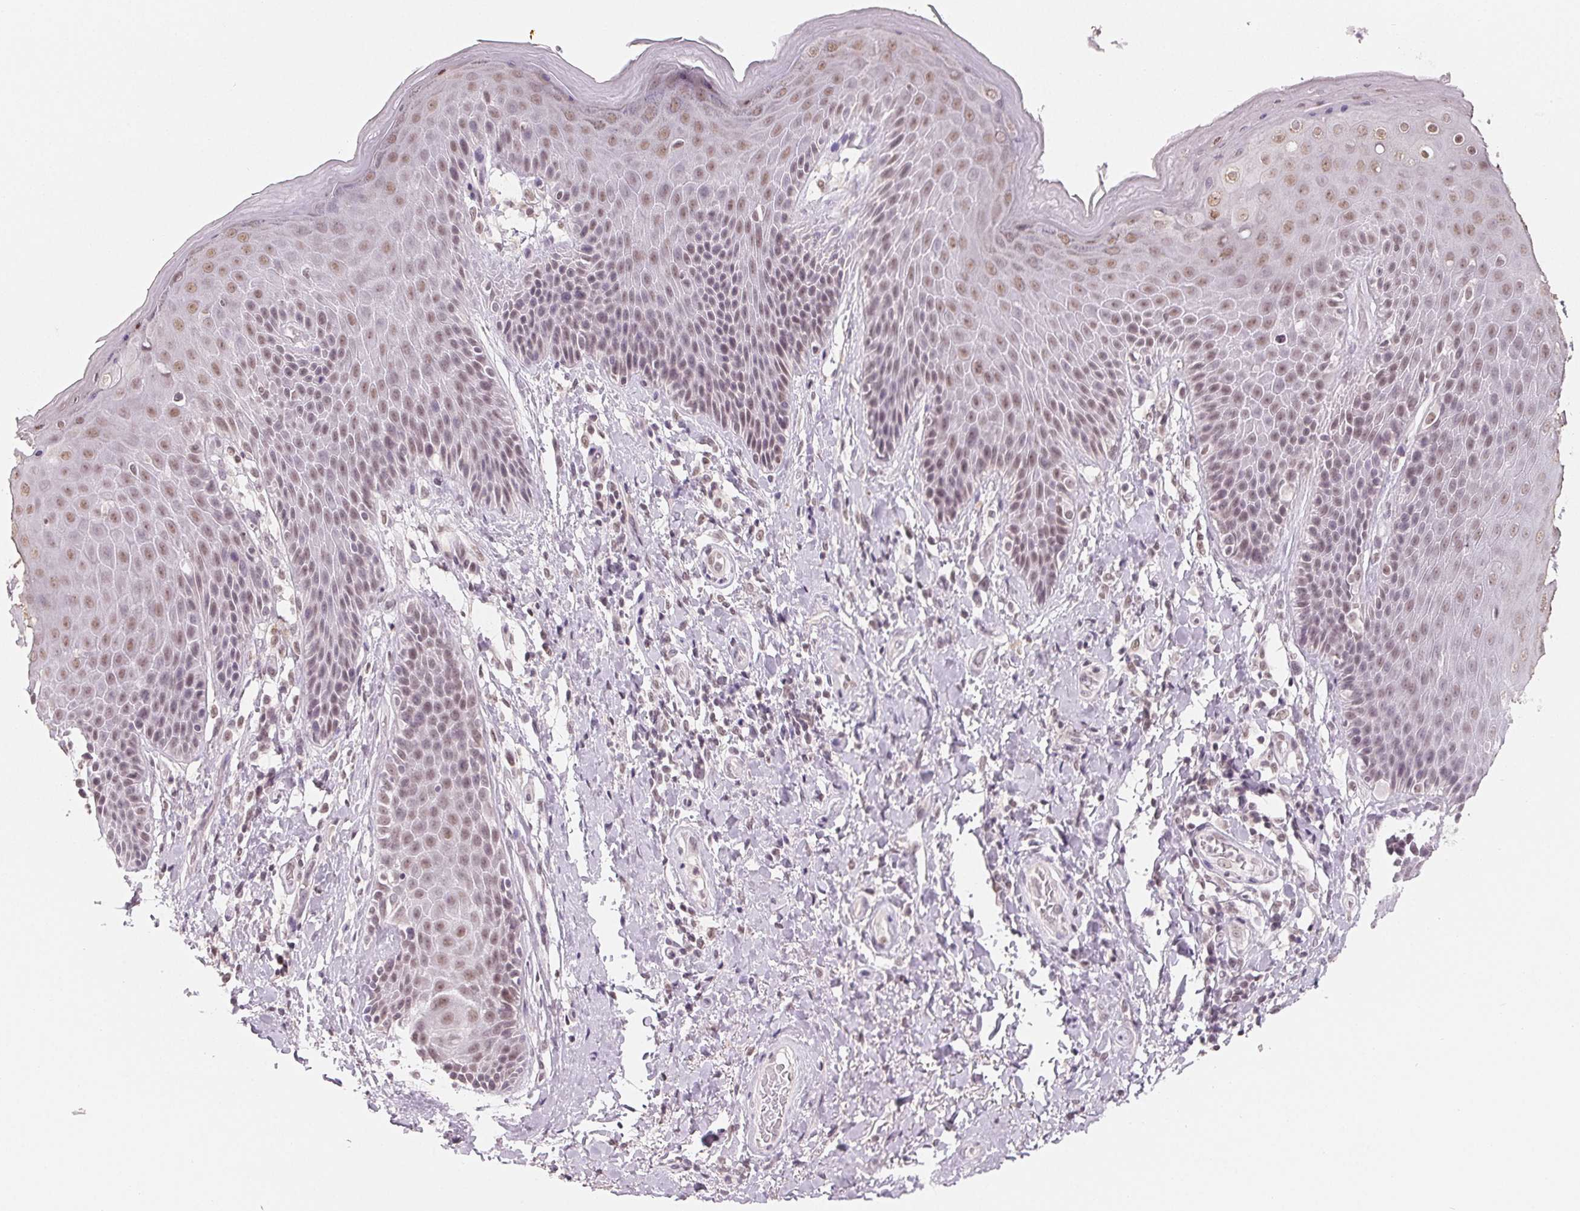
{"staining": {"intensity": "weak", "quantity": ">75%", "location": "nuclear"}, "tissue": "skin", "cell_type": "Epidermal cells", "image_type": "normal", "snomed": [{"axis": "morphology", "description": "Normal tissue, NOS"}, {"axis": "topography", "description": "Anal"}, {"axis": "topography", "description": "Peripheral nerve tissue"}], "caption": "Protein staining of normal skin shows weak nuclear staining in about >75% of epidermal cells.", "gene": "NXF3", "patient": {"sex": "male", "age": 51}}